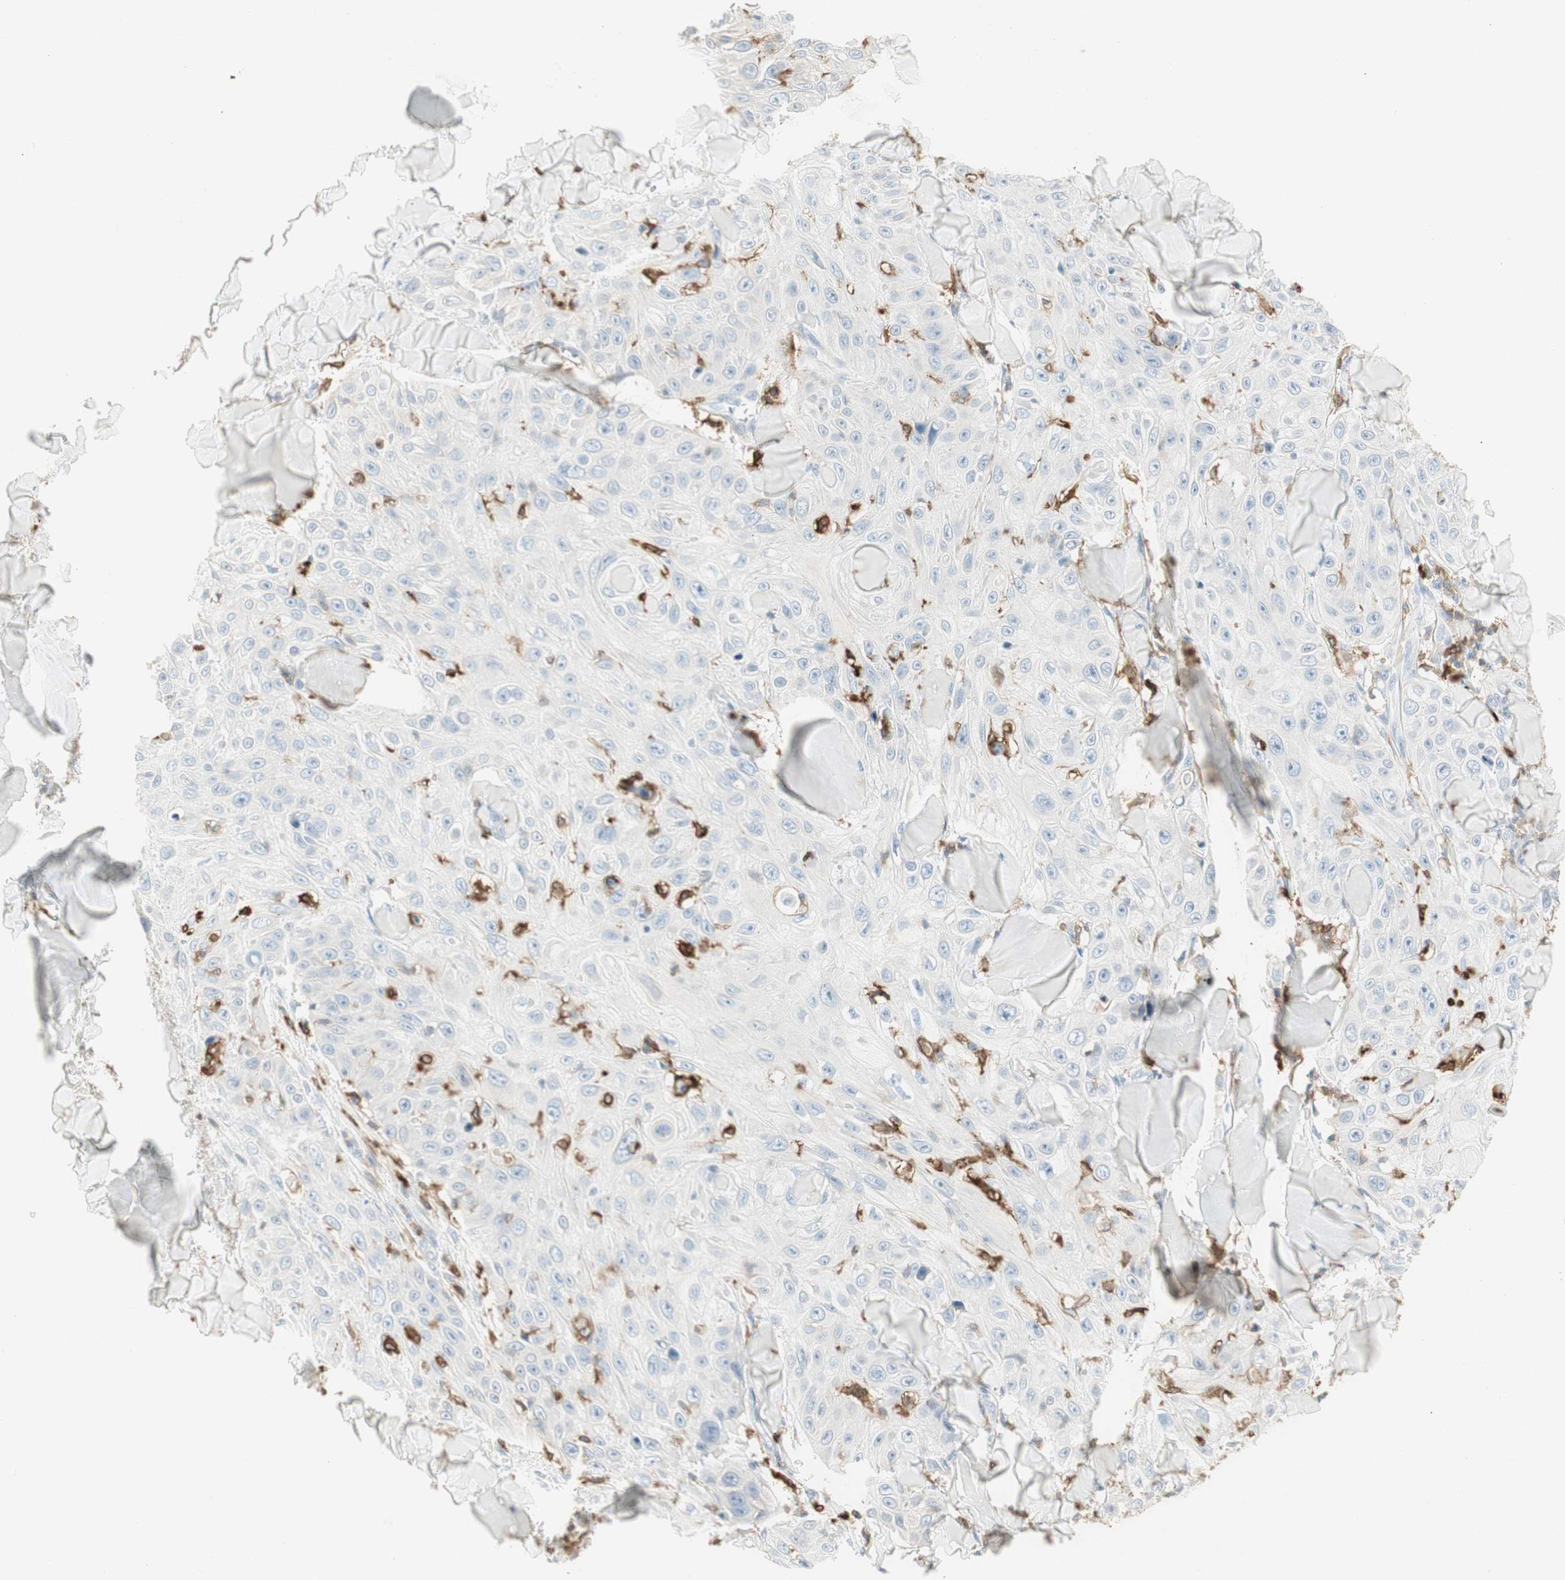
{"staining": {"intensity": "negative", "quantity": "none", "location": "none"}, "tissue": "skin cancer", "cell_type": "Tumor cells", "image_type": "cancer", "snomed": [{"axis": "morphology", "description": "Squamous cell carcinoma, NOS"}, {"axis": "topography", "description": "Skin"}], "caption": "The micrograph reveals no significant expression in tumor cells of skin squamous cell carcinoma.", "gene": "ITGB2", "patient": {"sex": "male", "age": 86}}